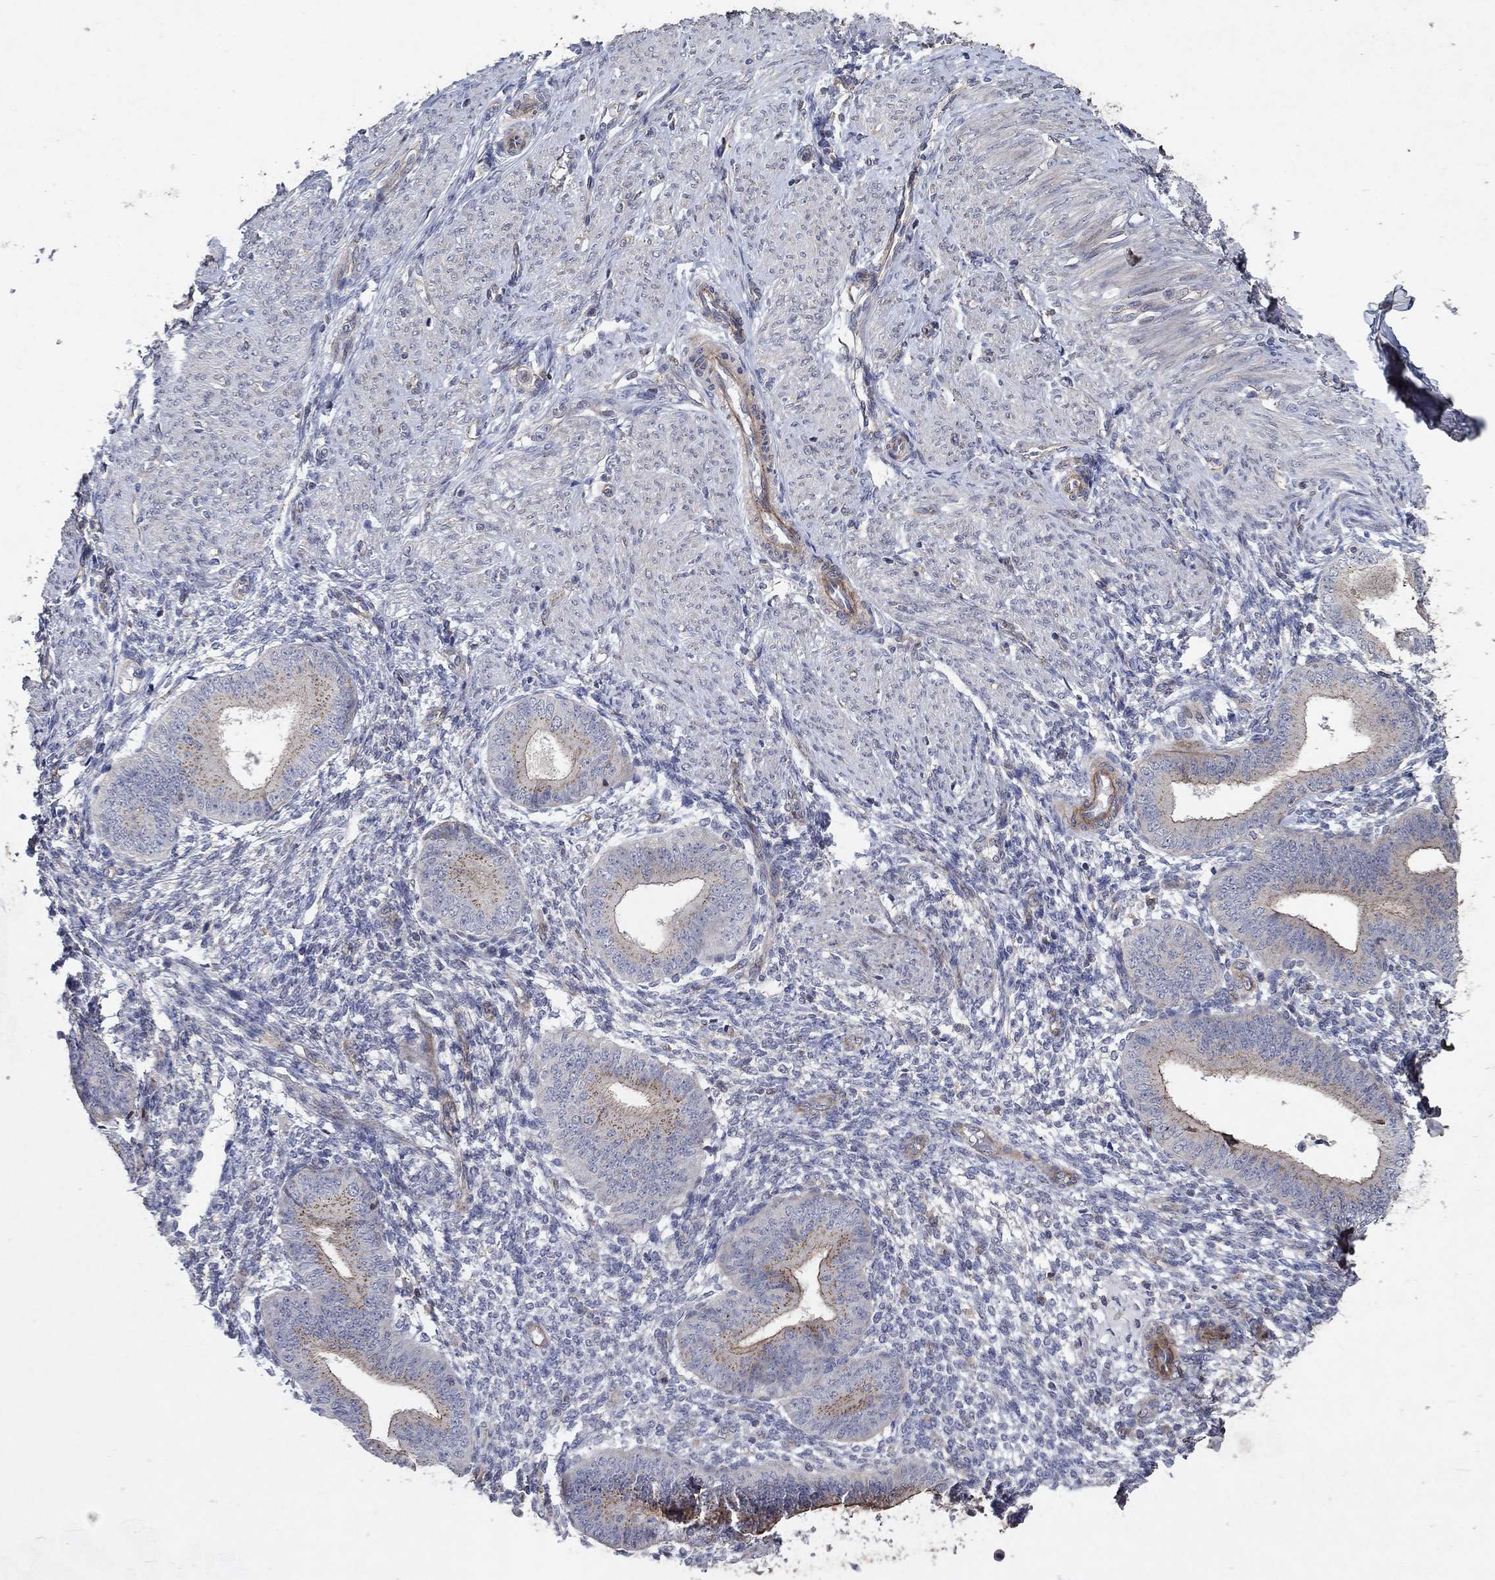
{"staining": {"intensity": "negative", "quantity": "none", "location": "none"}, "tissue": "endometrium", "cell_type": "Cells in endometrial stroma", "image_type": "normal", "snomed": [{"axis": "morphology", "description": "Normal tissue, NOS"}, {"axis": "topography", "description": "Endometrium"}], "caption": "Cells in endometrial stroma show no significant expression in benign endometrium.", "gene": "FRG1", "patient": {"sex": "female", "age": 47}}